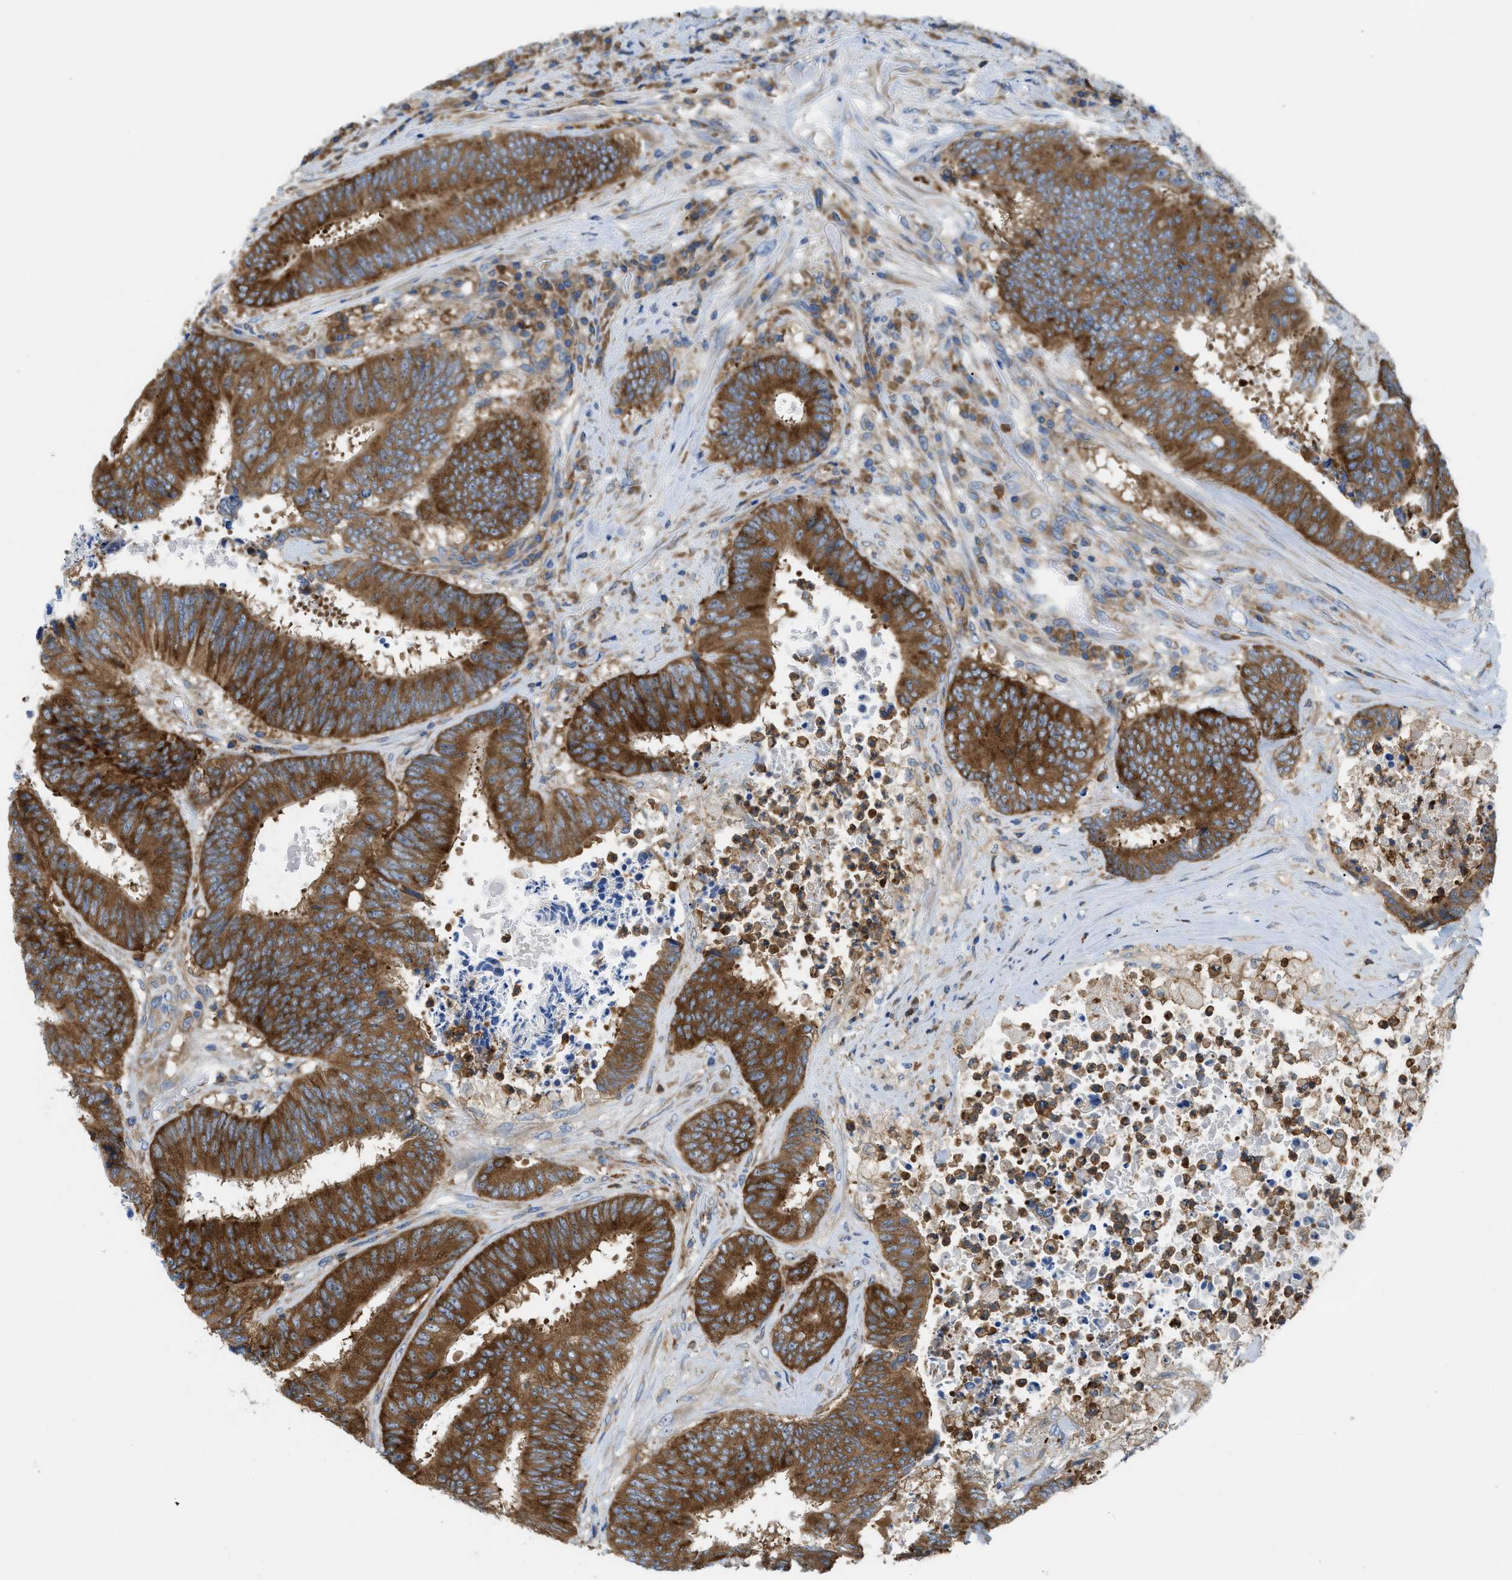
{"staining": {"intensity": "strong", "quantity": ">75%", "location": "cytoplasmic/membranous"}, "tissue": "colorectal cancer", "cell_type": "Tumor cells", "image_type": "cancer", "snomed": [{"axis": "morphology", "description": "Adenocarcinoma, NOS"}, {"axis": "topography", "description": "Rectum"}], "caption": "A brown stain highlights strong cytoplasmic/membranous positivity of a protein in colorectal adenocarcinoma tumor cells.", "gene": "GPAT4", "patient": {"sex": "male", "age": 72}}